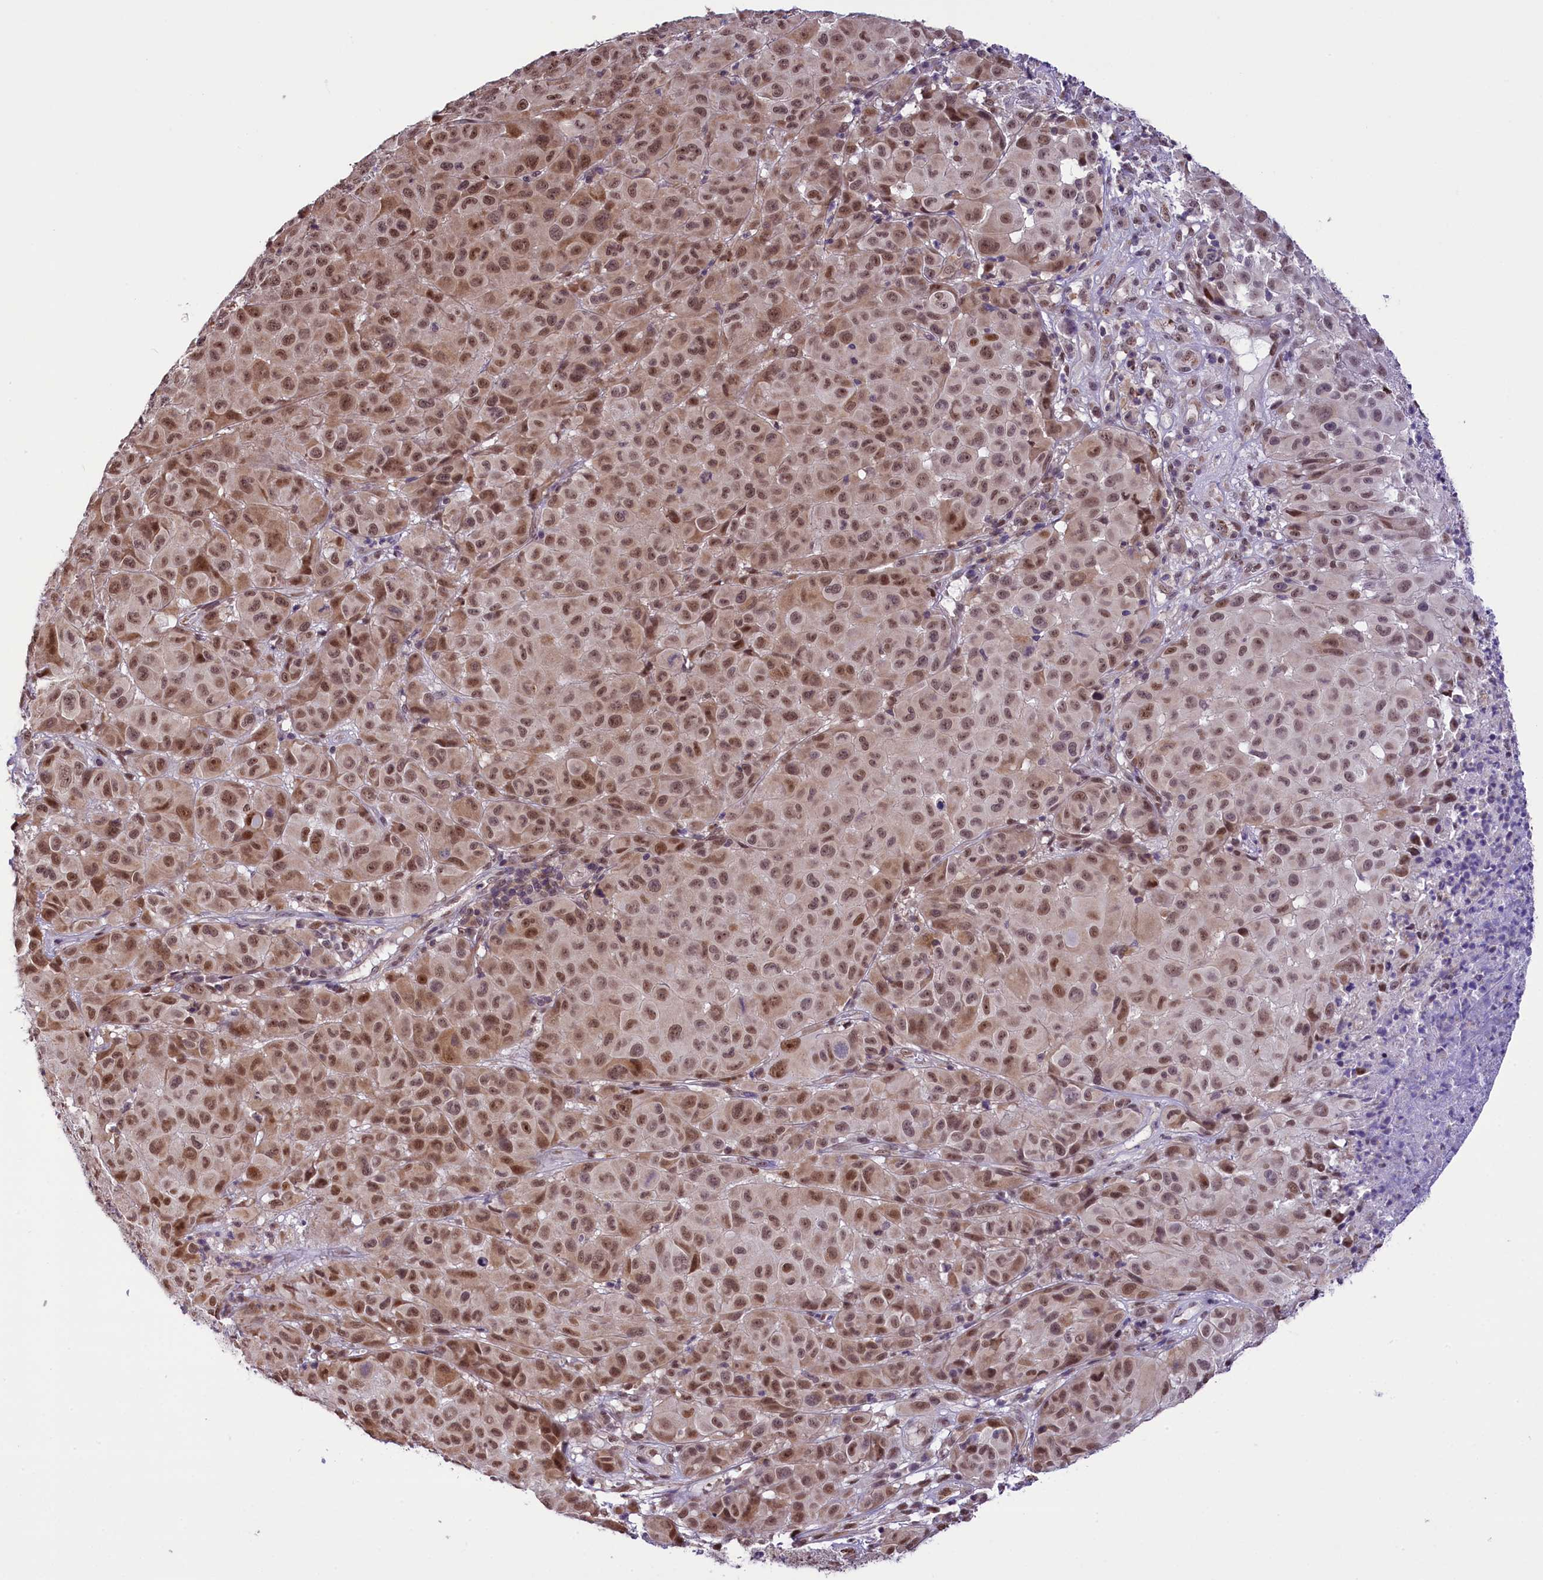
{"staining": {"intensity": "moderate", "quantity": ">75%", "location": "nuclear"}, "tissue": "melanoma", "cell_type": "Tumor cells", "image_type": "cancer", "snomed": [{"axis": "morphology", "description": "Malignant melanoma, NOS"}, {"axis": "topography", "description": "Skin"}], "caption": "DAB immunohistochemical staining of human malignant melanoma displays moderate nuclear protein positivity in about >75% of tumor cells.", "gene": "MRPL54", "patient": {"sex": "male", "age": 73}}